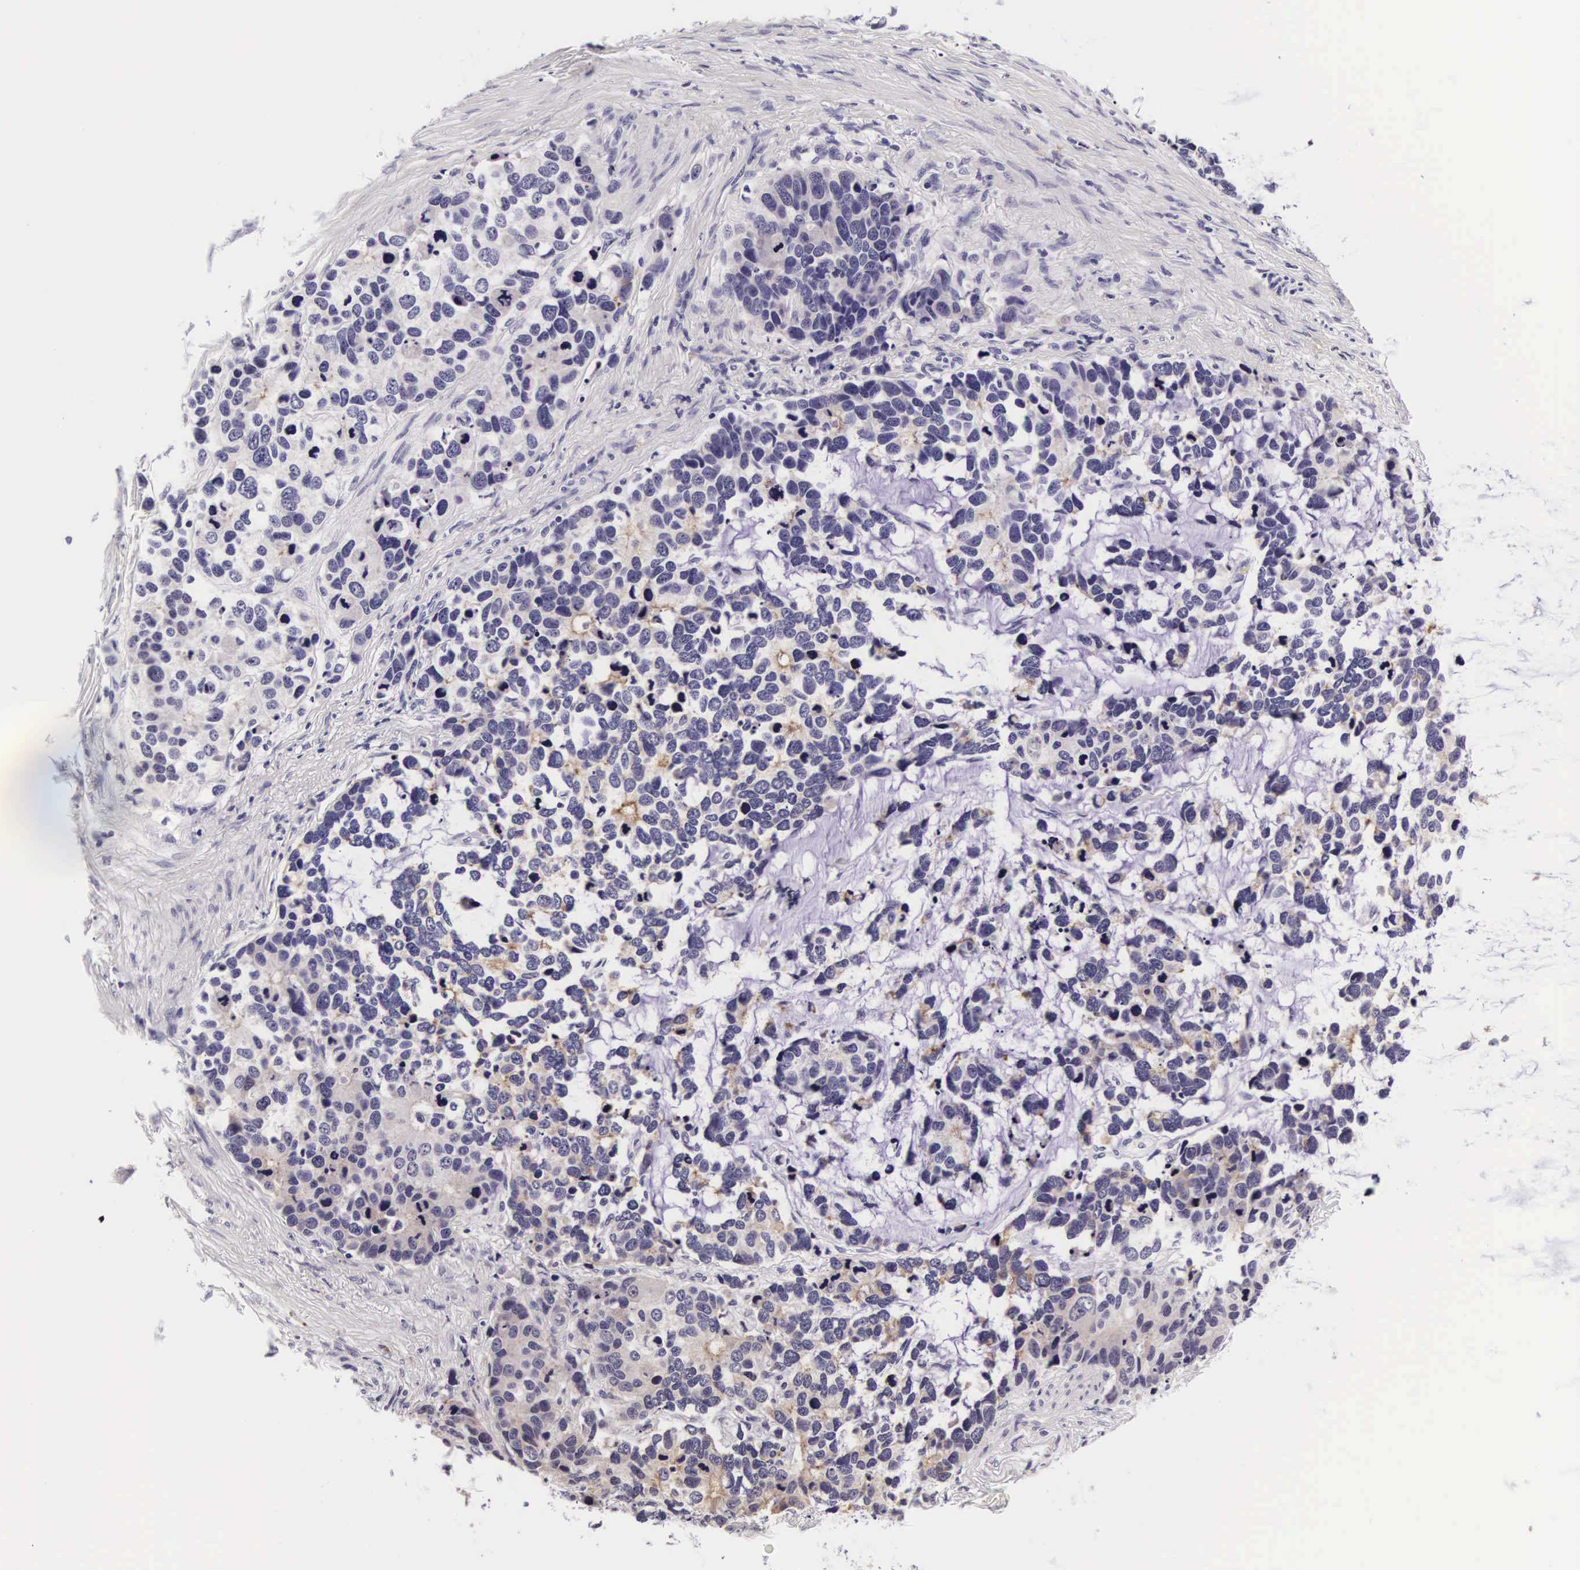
{"staining": {"intensity": "negative", "quantity": "none", "location": "none"}, "tissue": "stomach cancer", "cell_type": "Tumor cells", "image_type": "cancer", "snomed": [{"axis": "morphology", "description": "Adenocarcinoma, NOS"}, {"axis": "topography", "description": "Stomach, upper"}], "caption": "An immunohistochemistry (IHC) image of adenocarcinoma (stomach) is shown. There is no staining in tumor cells of adenocarcinoma (stomach). (Brightfield microscopy of DAB immunohistochemistry at high magnification).", "gene": "PHETA2", "patient": {"sex": "male", "age": 71}}